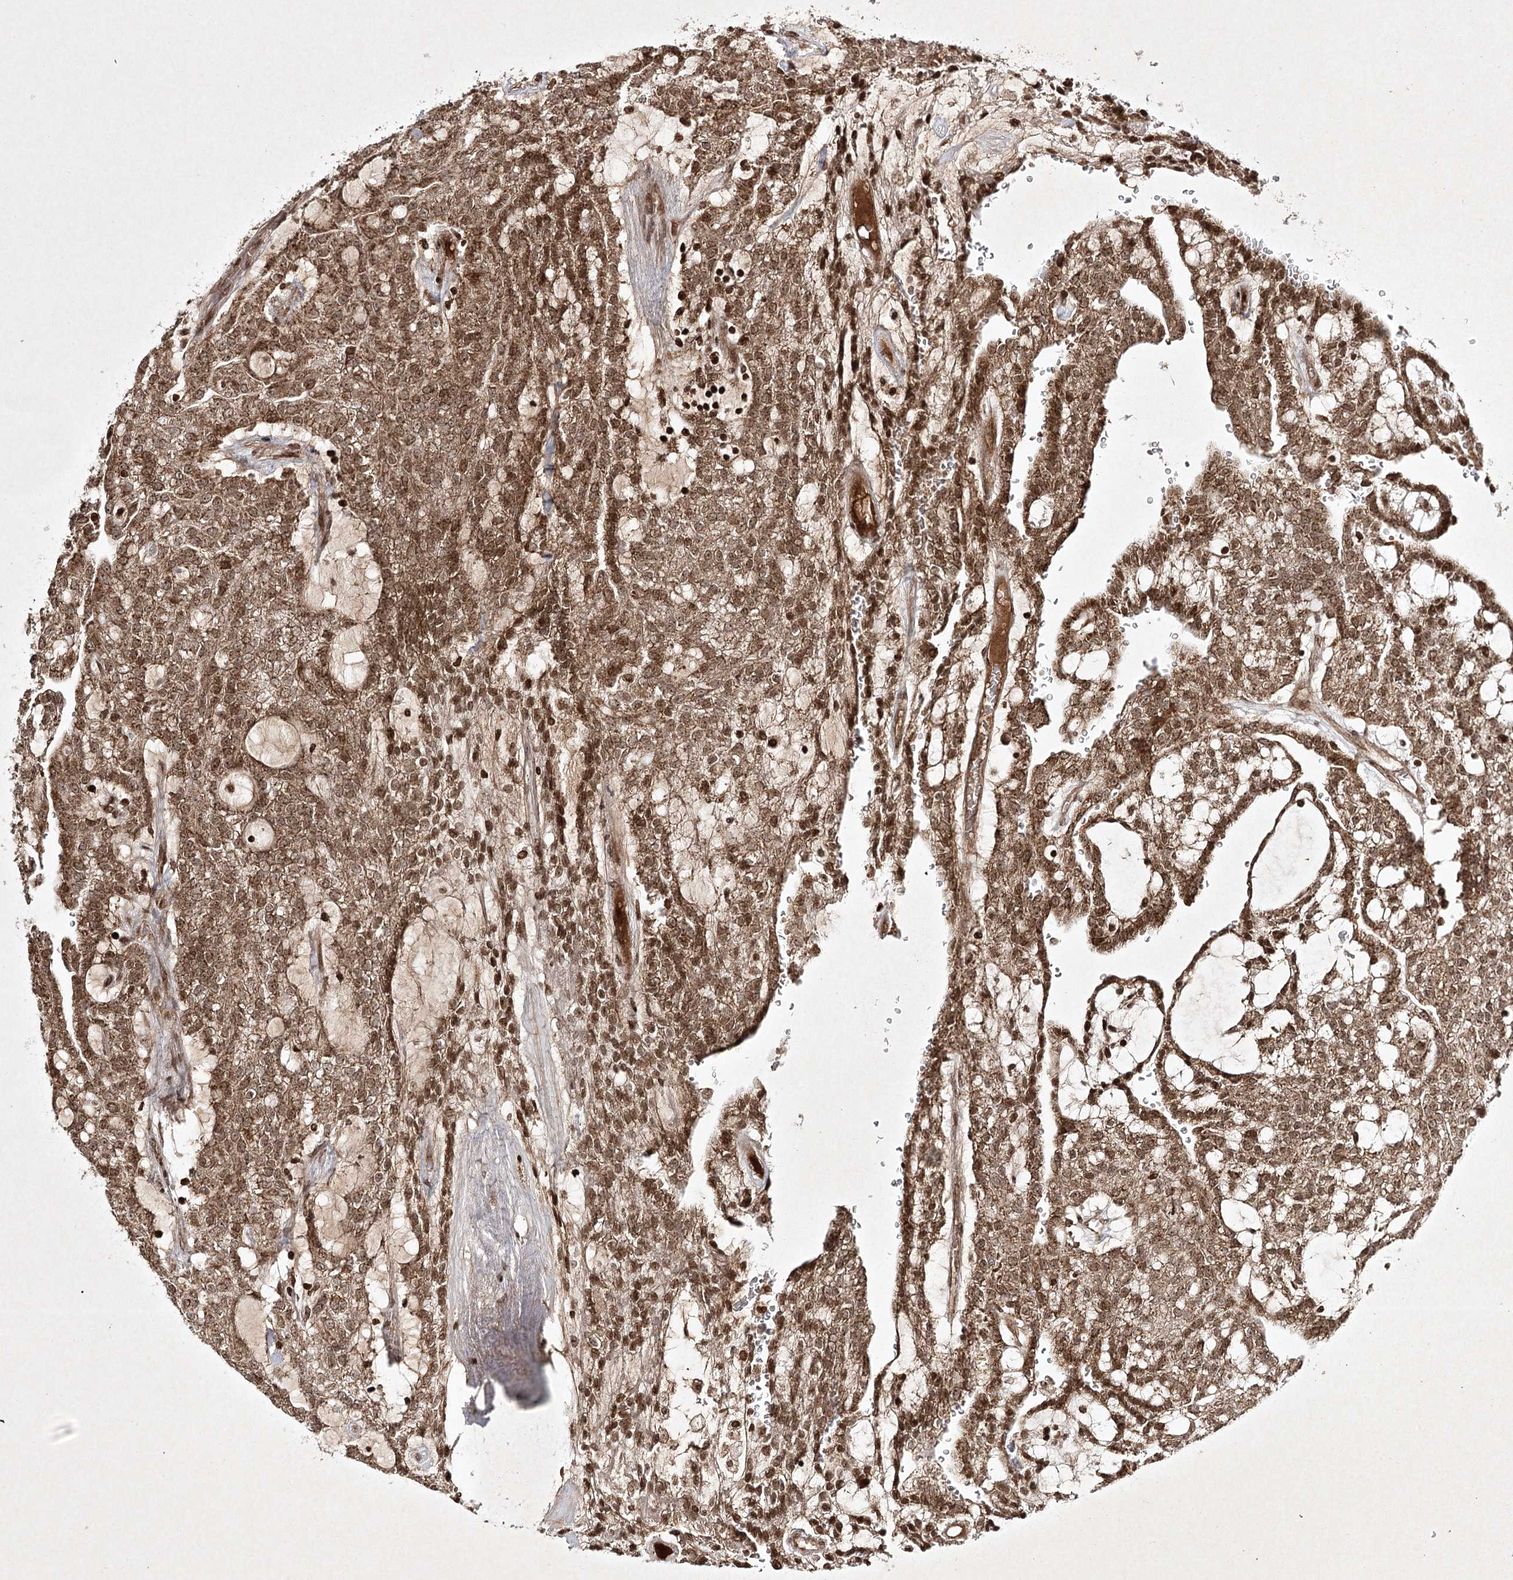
{"staining": {"intensity": "moderate", "quantity": ">75%", "location": "cytoplasmic/membranous,nuclear"}, "tissue": "renal cancer", "cell_type": "Tumor cells", "image_type": "cancer", "snomed": [{"axis": "morphology", "description": "Adenocarcinoma, NOS"}, {"axis": "topography", "description": "Kidney"}], "caption": "Renal cancer stained with IHC exhibits moderate cytoplasmic/membranous and nuclear expression in approximately >75% of tumor cells.", "gene": "CARM1", "patient": {"sex": "male", "age": 63}}